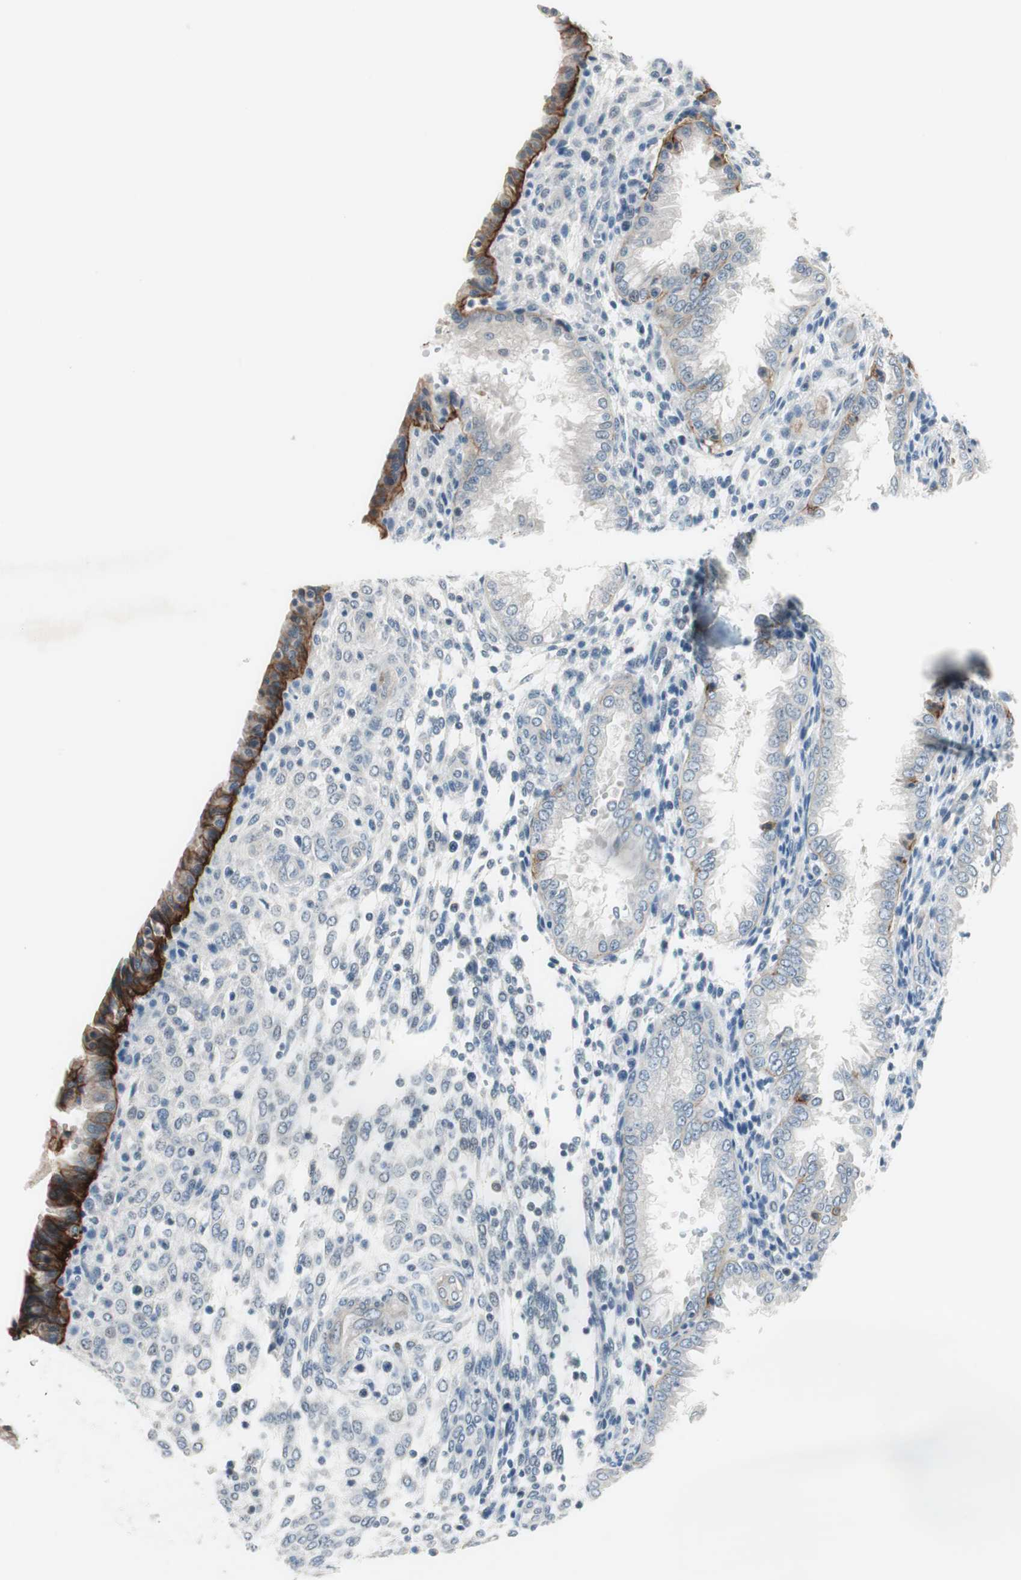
{"staining": {"intensity": "negative", "quantity": "none", "location": "none"}, "tissue": "endometrium", "cell_type": "Cells in endometrial stroma", "image_type": "normal", "snomed": [{"axis": "morphology", "description": "Normal tissue, NOS"}, {"axis": "topography", "description": "Endometrium"}], "caption": "Histopathology image shows no protein positivity in cells in endometrial stroma of normal endometrium. (DAB (3,3'-diaminobenzidine) immunohistochemistry (IHC) with hematoxylin counter stain).", "gene": "ITGB4", "patient": {"sex": "female", "age": 33}}